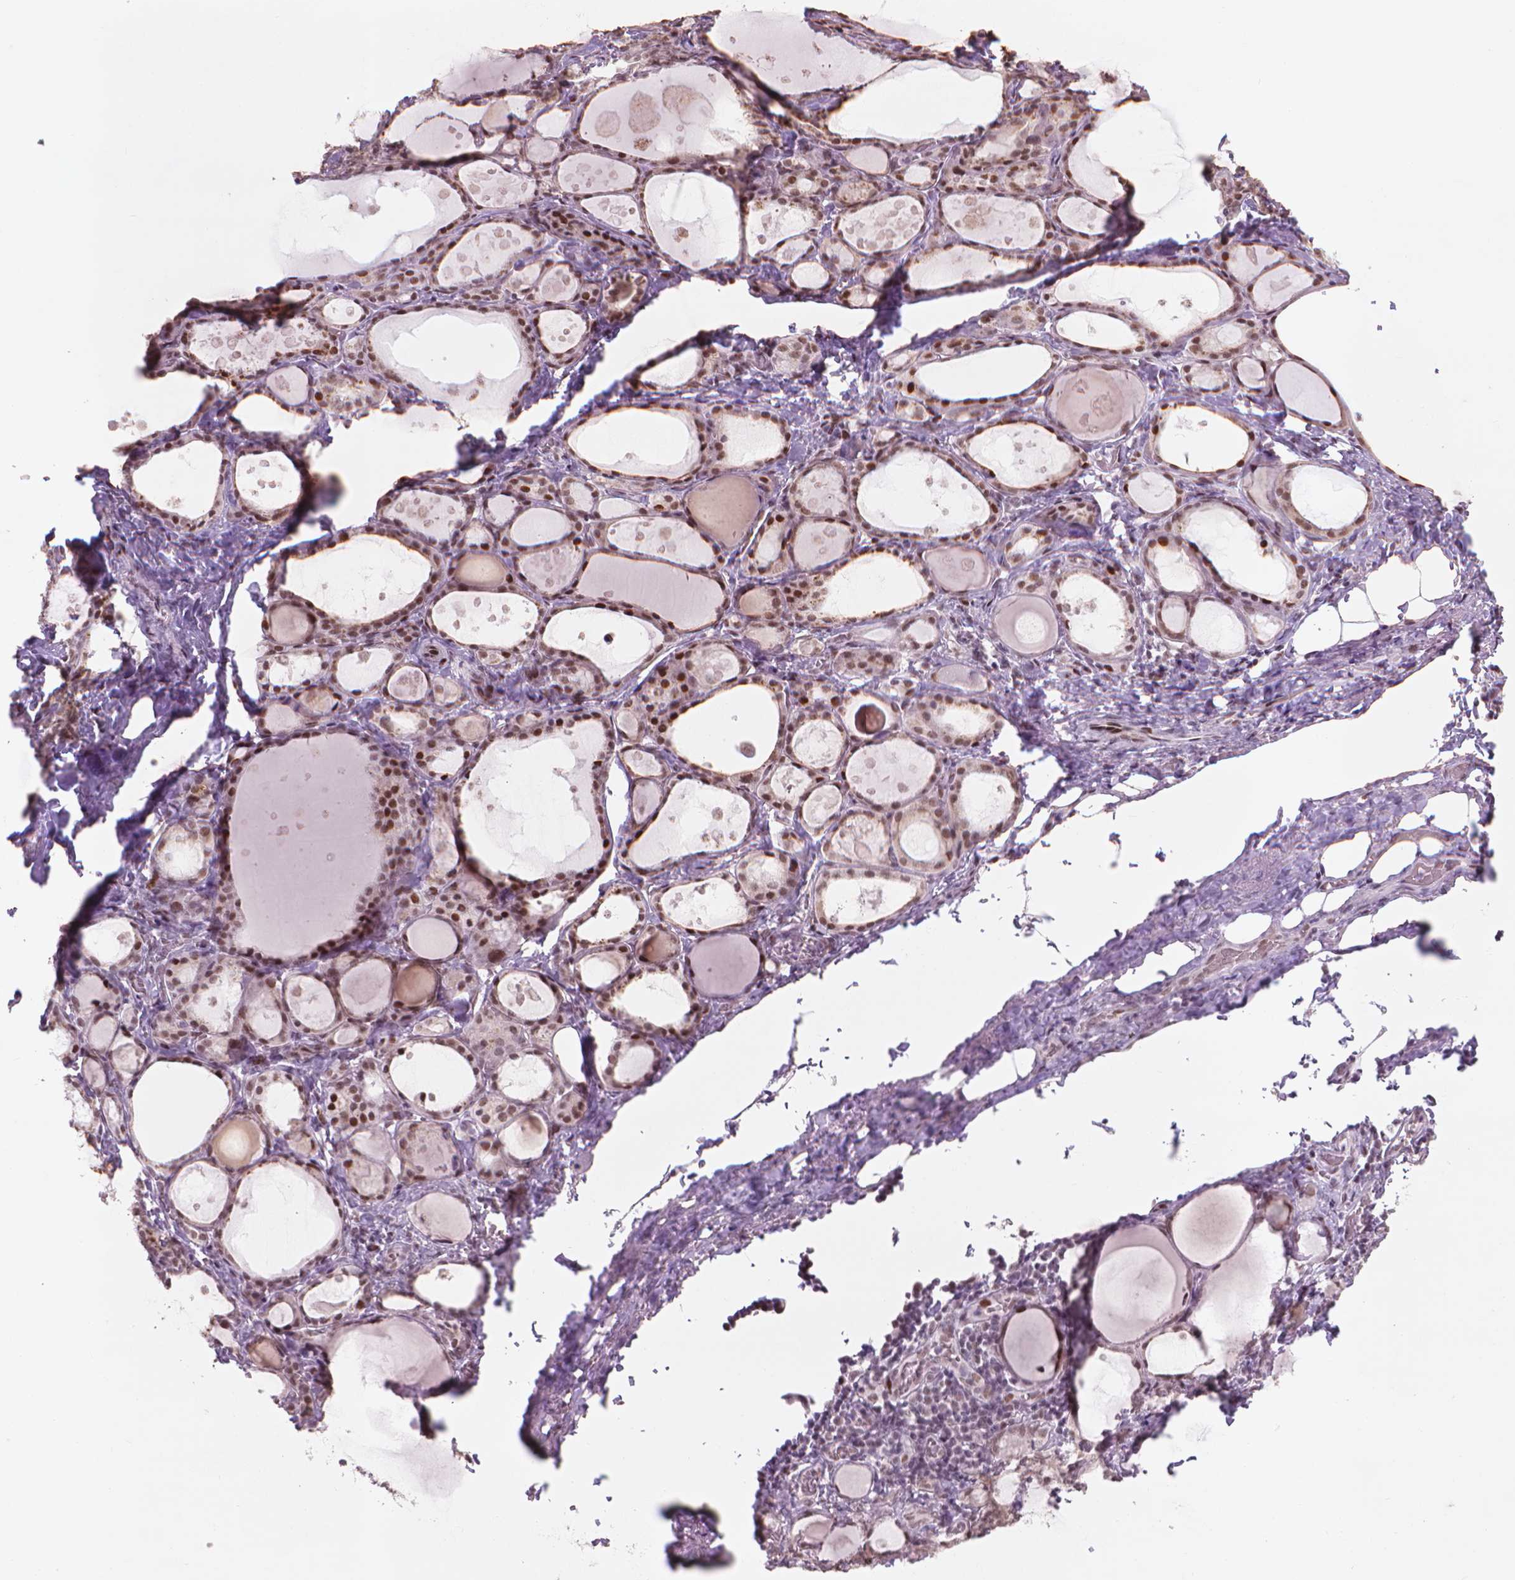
{"staining": {"intensity": "moderate", "quantity": ">75%", "location": "nuclear"}, "tissue": "thyroid gland", "cell_type": "Glandular cells", "image_type": "normal", "snomed": [{"axis": "morphology", "description": "Normal tissue, NOS"}, {"axis": "topography", "description": "Thyroid gland"}], "caption": "This is a micrograph of IHC staining of unremarkable thyroid gland, which shows moderate expression in the nuclear of glandular cells.", "gene": "HES7", "patient": {"sex": "male", "age": 68}}